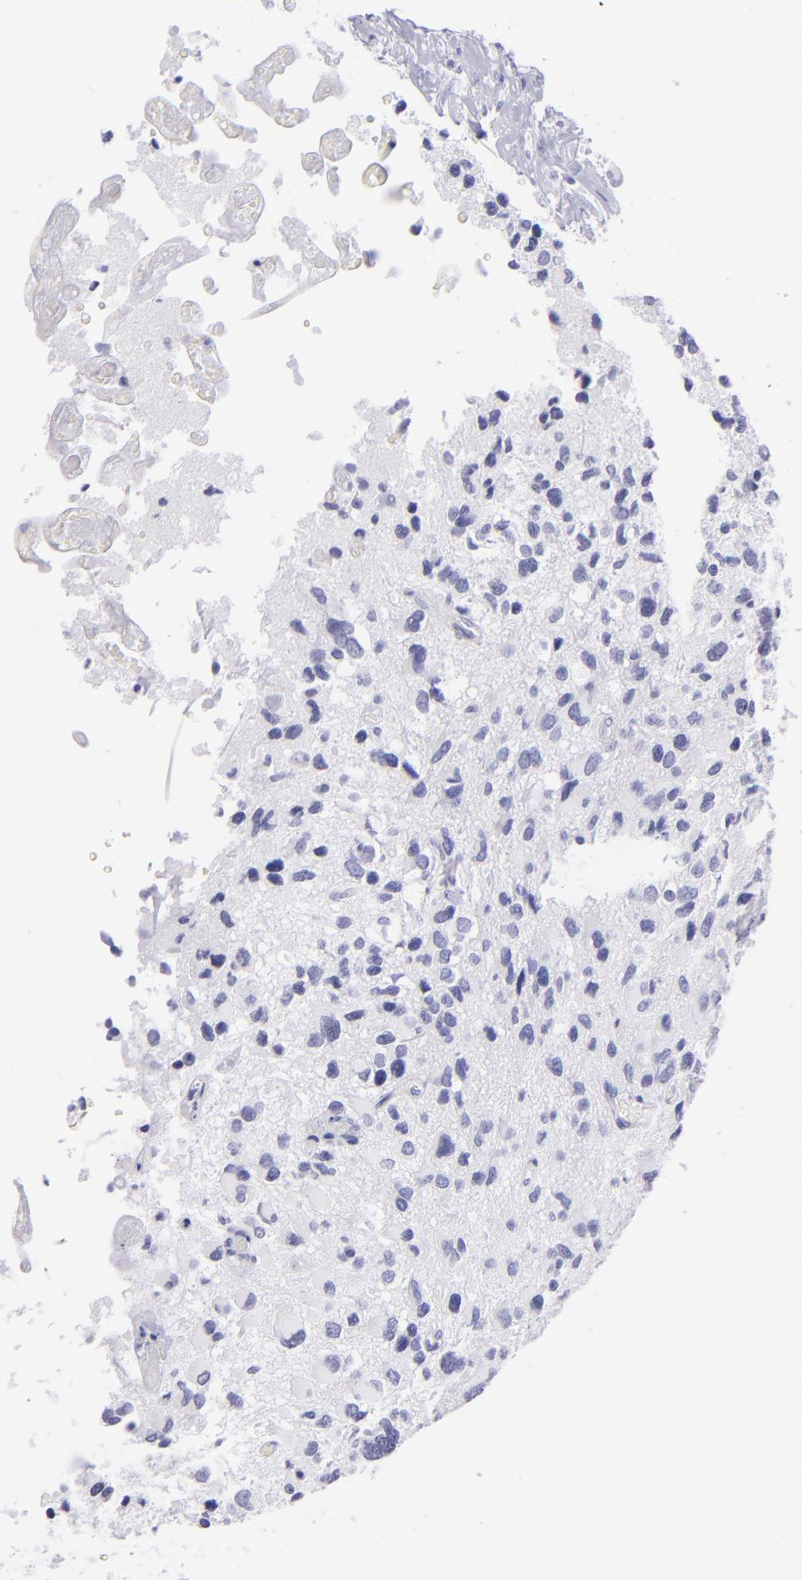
{"staining": {"intensity": "negative", "quantity": "none", "location": "none"}, "tissue": "glioma", "cell_type": "Tumor cells", "image_type": "cancer", "snomed": [{"axis": "morphology", "description": "Glioma, malignant, High grade"}, {"axis": "topography", "description": "Brain"}], "caption": "IHC micrograph of neoplastic tissue: human malignant high-grade glioma stained with DAB demonstrates no significant protein positivity in tumor cells.", "gene": "PRPH", "patient": {"sex": "male", "age": 69}}